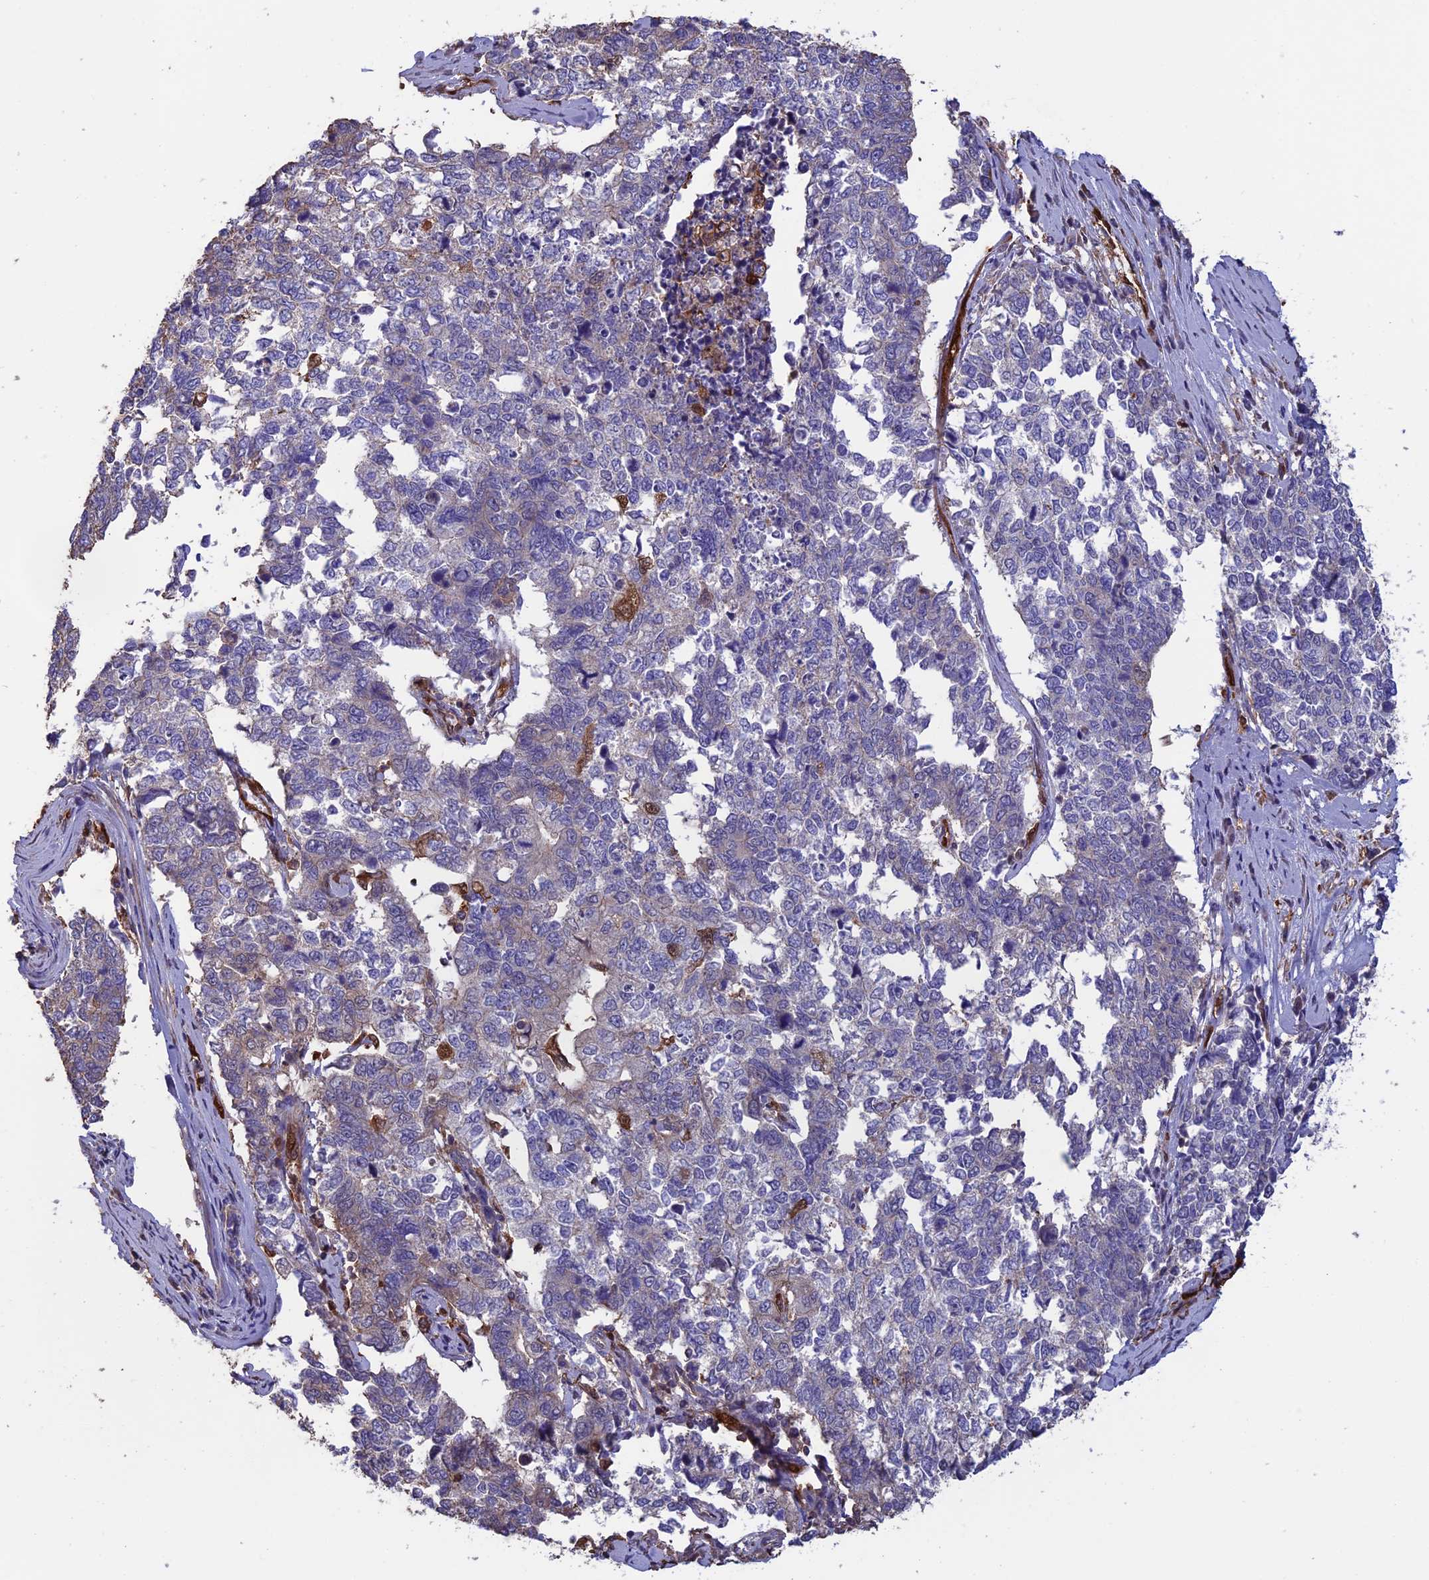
{"staining": {"intensity": "negative", "quantity": "none", "location": "none"}, "tissue": "cervical cancer", "cell_type": "Tumor cells", "image_type": "cancer", "snomed": [{"axis": "morphology", "description": "Squamous cell carcinoma, NOS"}, {"axis": "topography", "description": "Cervix"}], "caption": "IHC histopathology image of human cervical squamous cell carcinoma stained for a protein (brown), which demonstrates no positivity in tumor cells.", "gene": "ARHGAP18", "patient": {"sex": "female", "age": 63}}